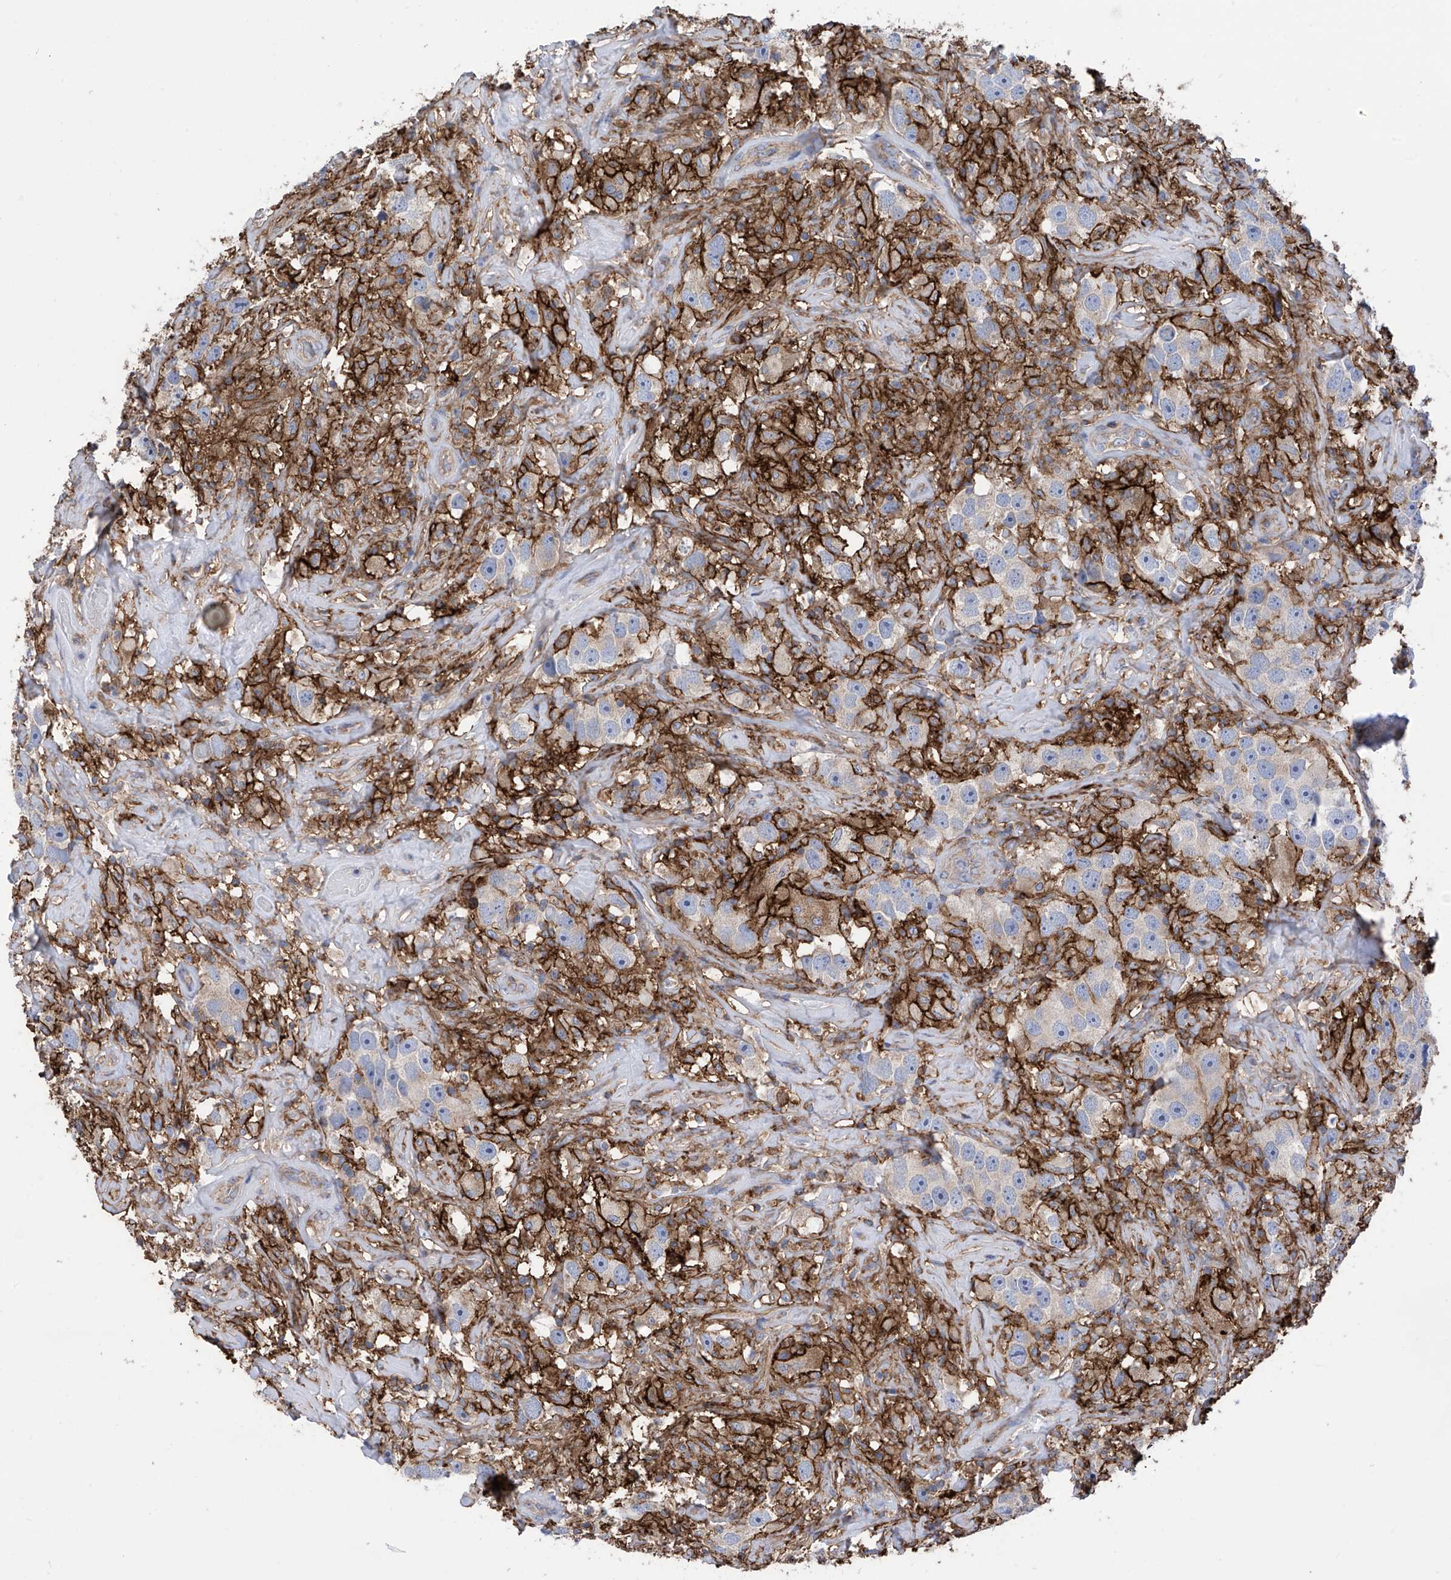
{"staining": {"intensity": "negative", "quantity": "none", "location": "none"}, "tissue": "testis cancer", "cell_type": "Tumor cells", "image_type": "cancer", "snomed": [{"axis": "morphology", "description": "Seminoma, NOS"}, {"axis": "topography", "description": "Testis"}], "caption": "The micrograph reveals no significant staining in tumor cells of testis cancer (seminoma).", "gene": "P2RX7", "patient": {"sex": "male", "age": 49}}